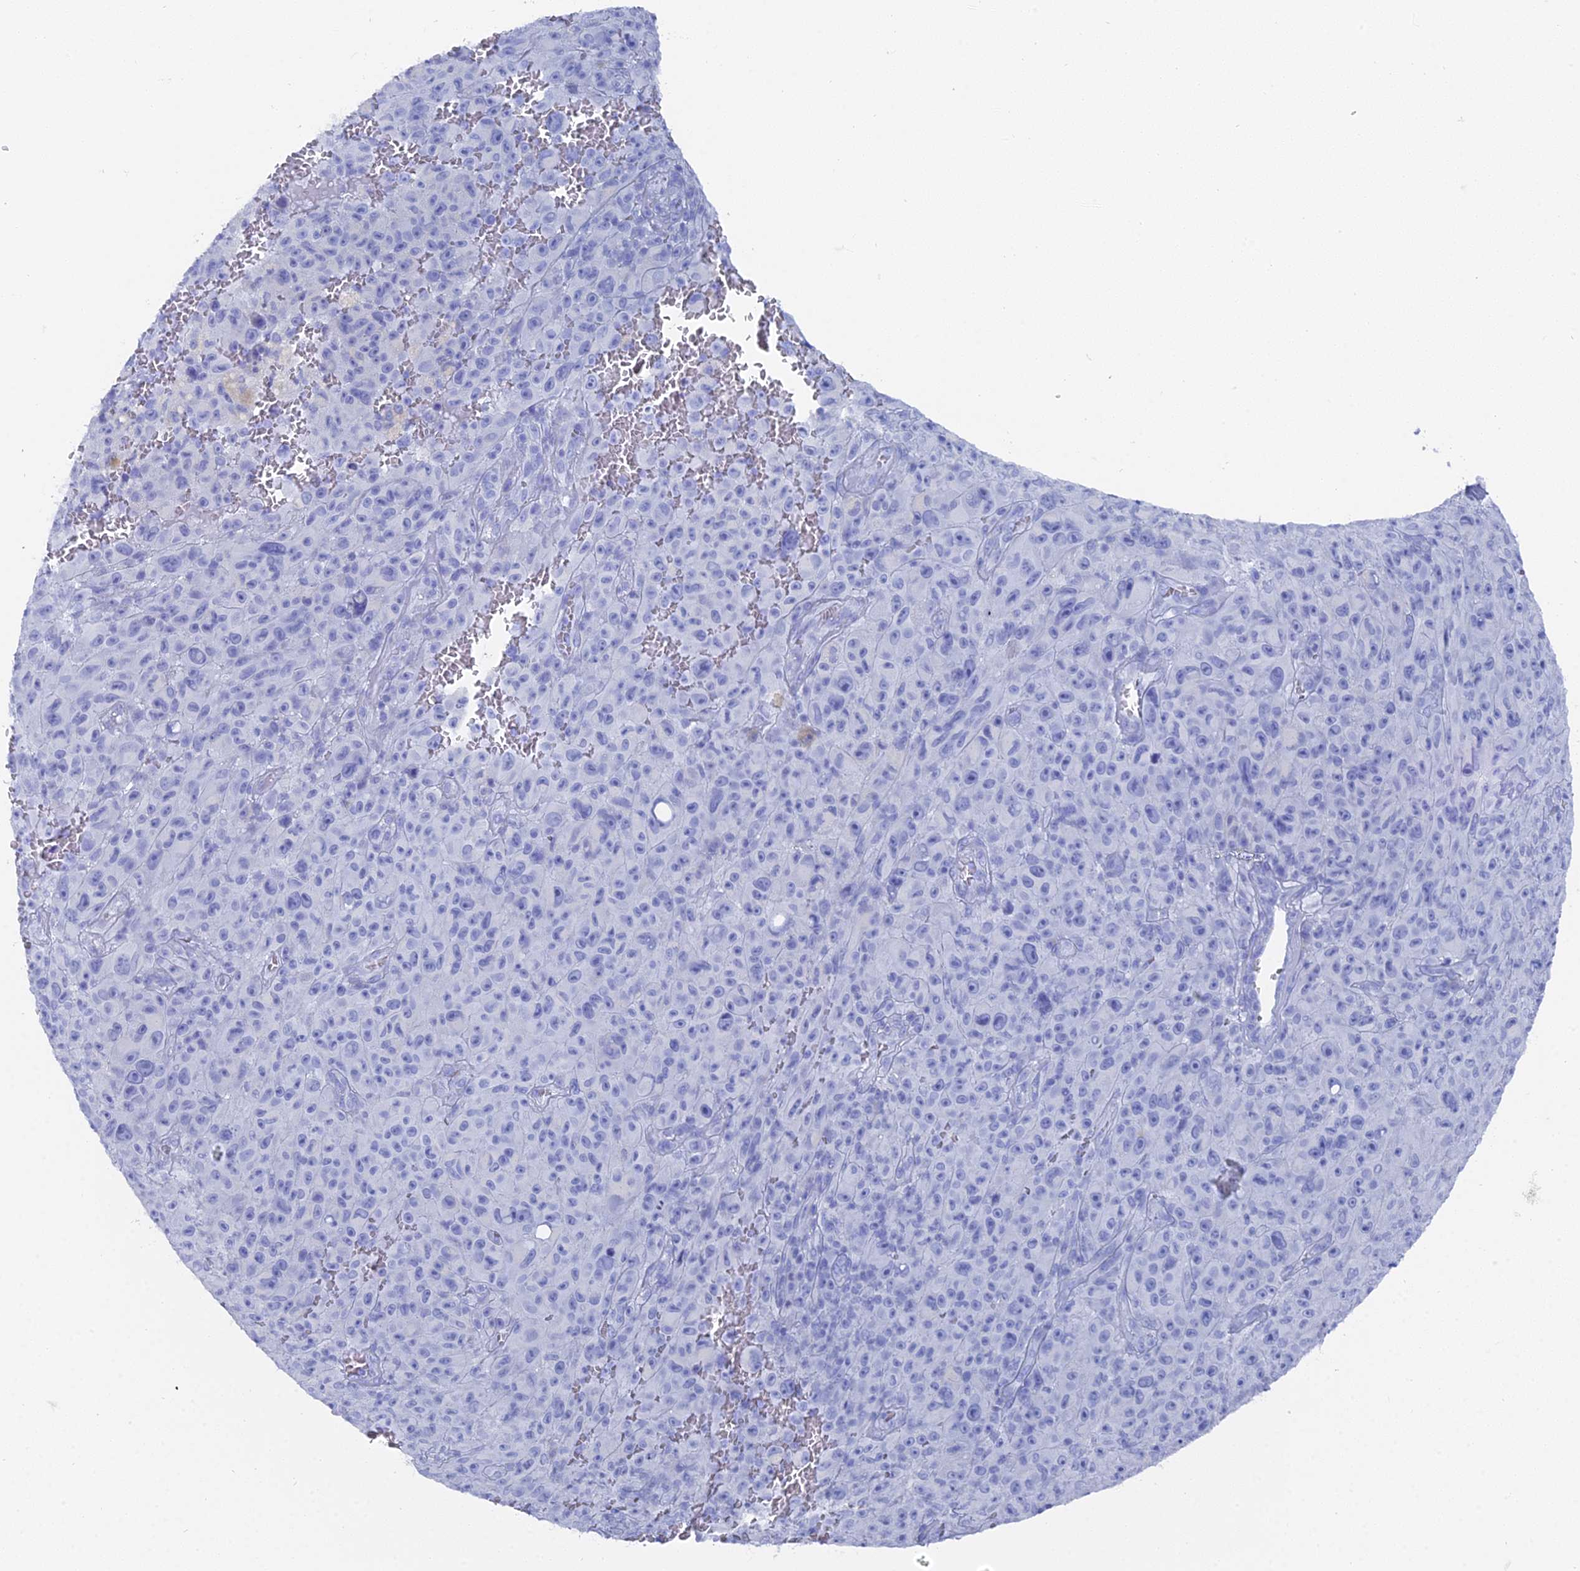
{"staining": {"intensity": "negative", "quantity": "none", "location": "none"}, "tissue": "melanoma", "cell_type": "Tumor cells", "image_type": "cancer", "snomed": [{"axis": "morphology", "description": "Malignant melanoma, NOS"}, {"axis": "topography", "description": "Skin"}], "caption": "Immunohistochemical staining of malignant melanoma displays no significant expression in tumor cells.", "gene": "ENPP3", "patient": {"sex": "female", "age": 82}}